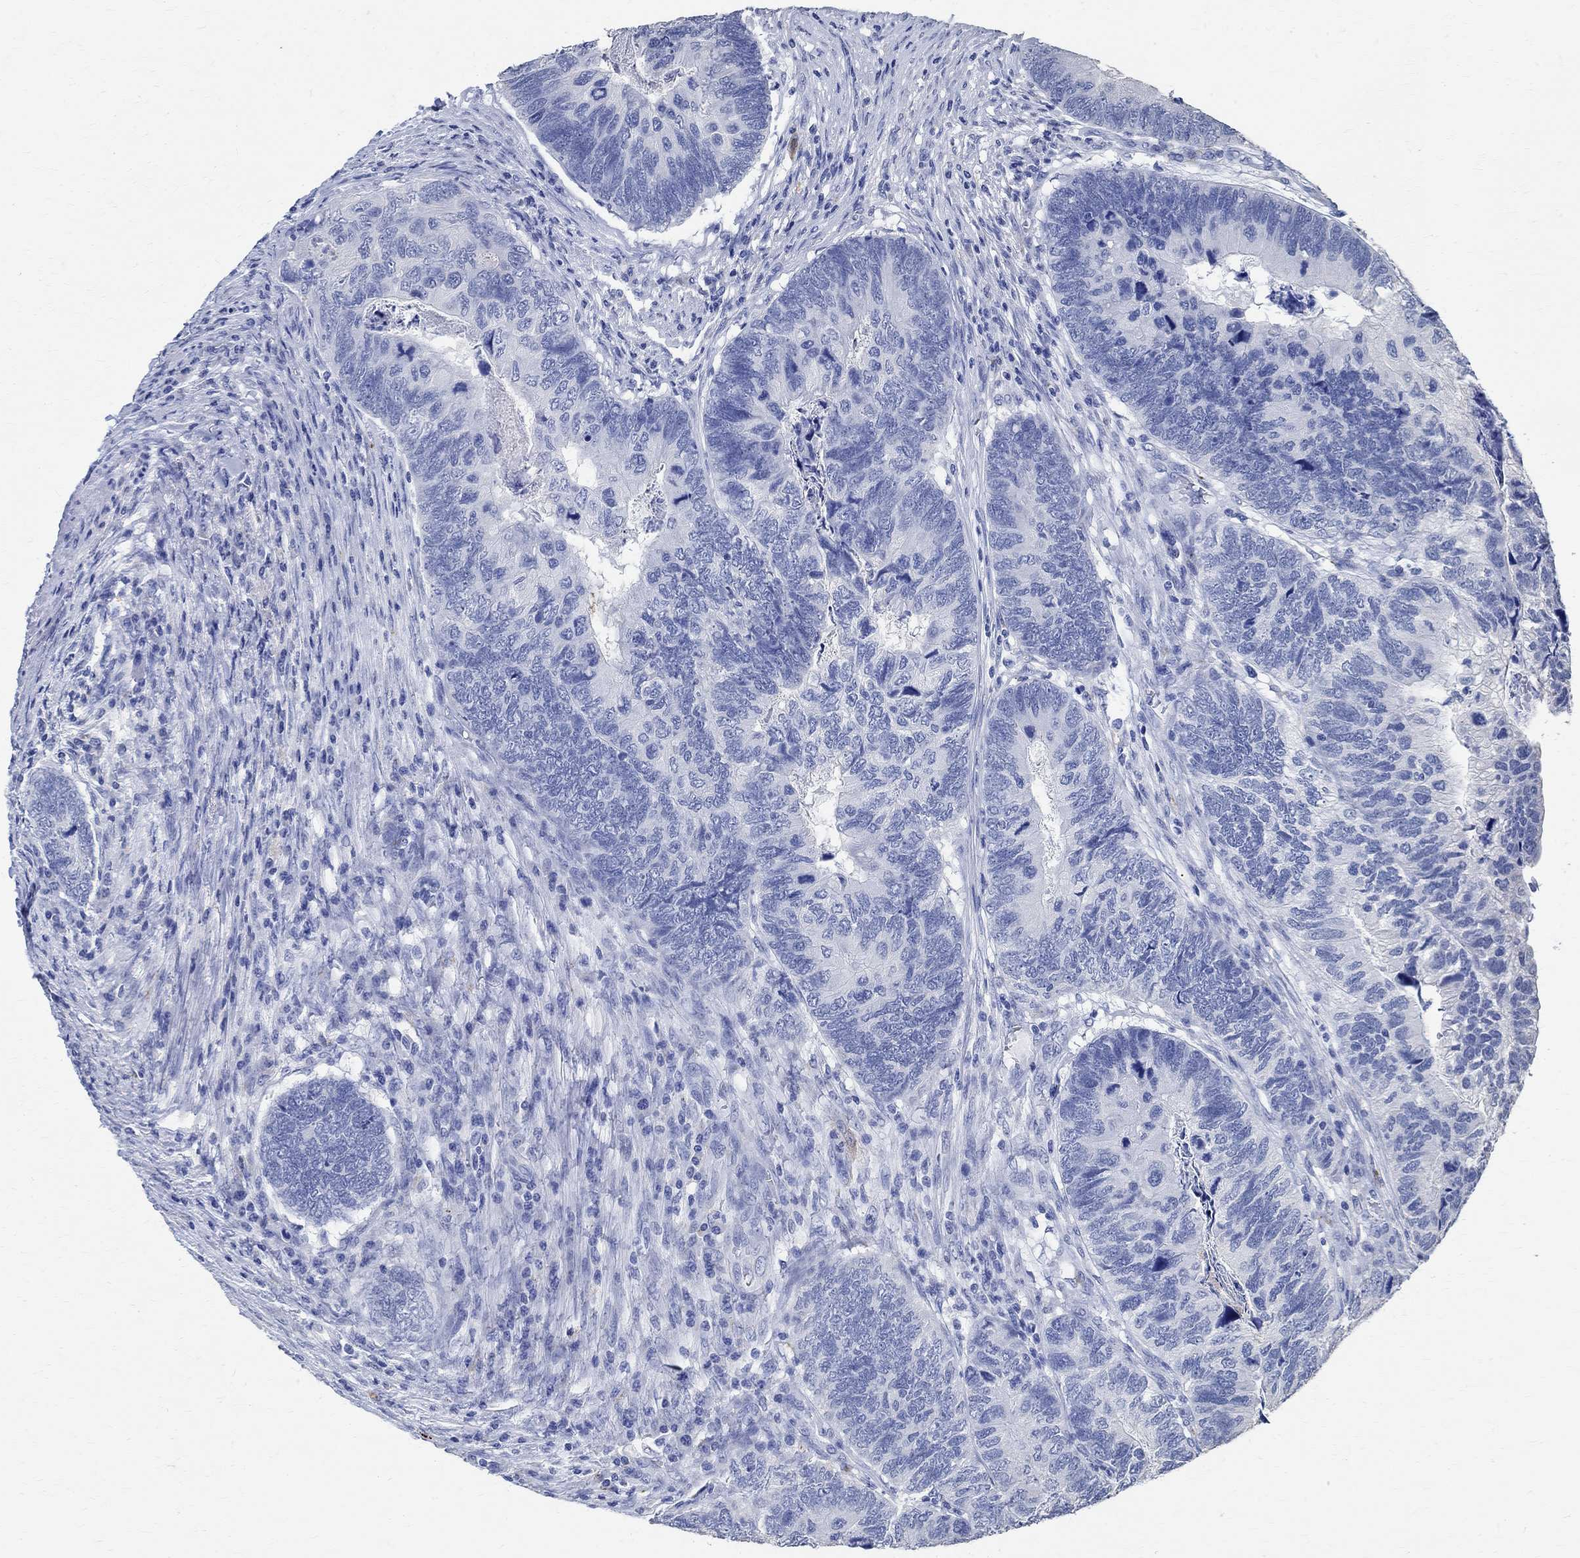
{"staining": {"intensity": "negative", "quantity": "none", "location": "none"}, "tissue": "colorectal cancer", "cell_type": "Tumor cells", "image_type": "cancer", "snomed": [{"axis": "morphology", "description": "Adenocarcinoma, NOS"}, {"axis": "topography", "description": "Colon"}], "caption": "A micrograph of human colorectal cancer is negative for staining in tumor cells.", "gene": "TMEM221", "patient": {"sex": "female", "age": 67}}